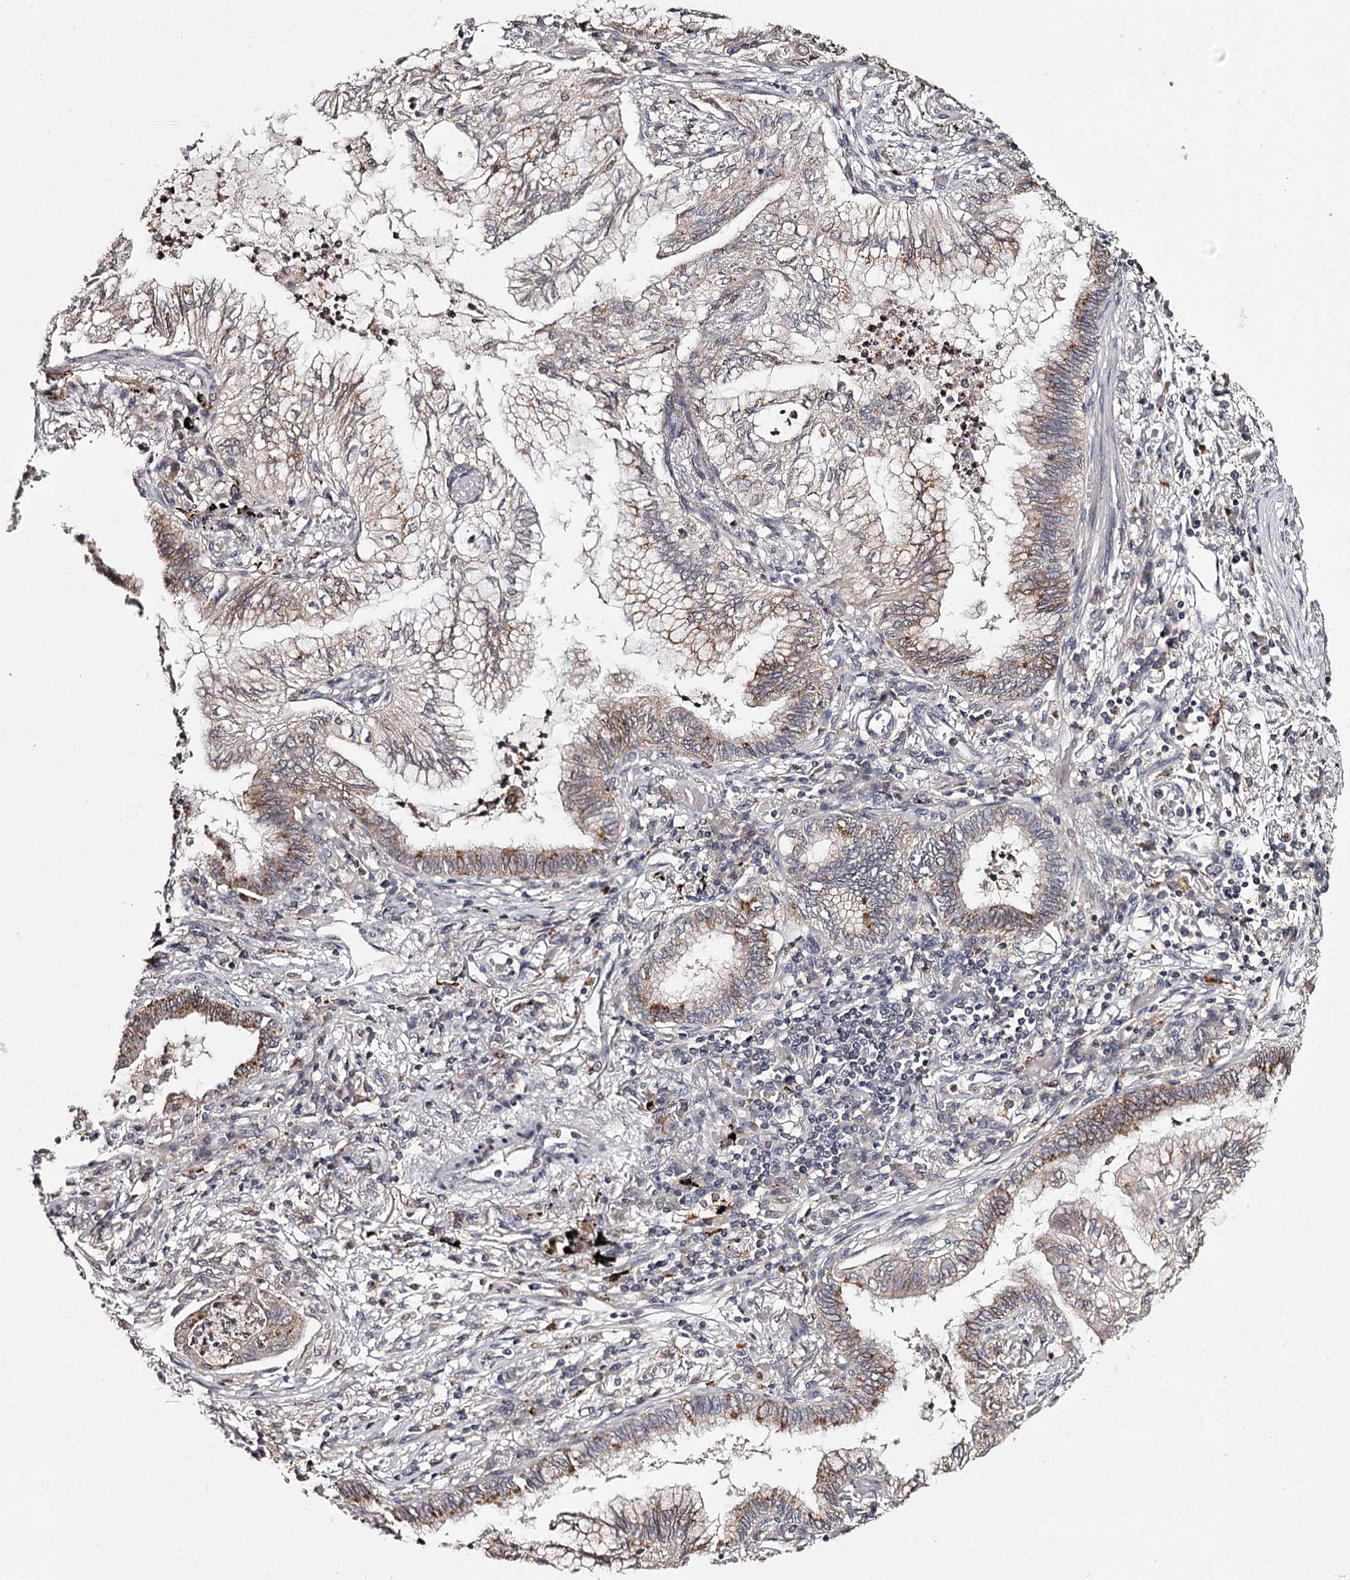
{"staining": {"intensity": "weak", "quantity": "25%-75%", "location": "cytoplasmic/membranous"}, "tissue": "lung cancer", "cell_type": "Tumor cells", "image_type": "cancer", "snomed": [{"axis": "morphology", "description": "Adenocarcinoma, NOS"}, {"axis": "topography", "description": "Lung"}], "caption": "This is an image of immunohistochemistry staining of lung adenocarcinoma, which shows weak positivity in the cytoplasmic/membranous of tumor cells.", "gene": "SLC32A1", "patient": {"sex": "female", "age": 70}}